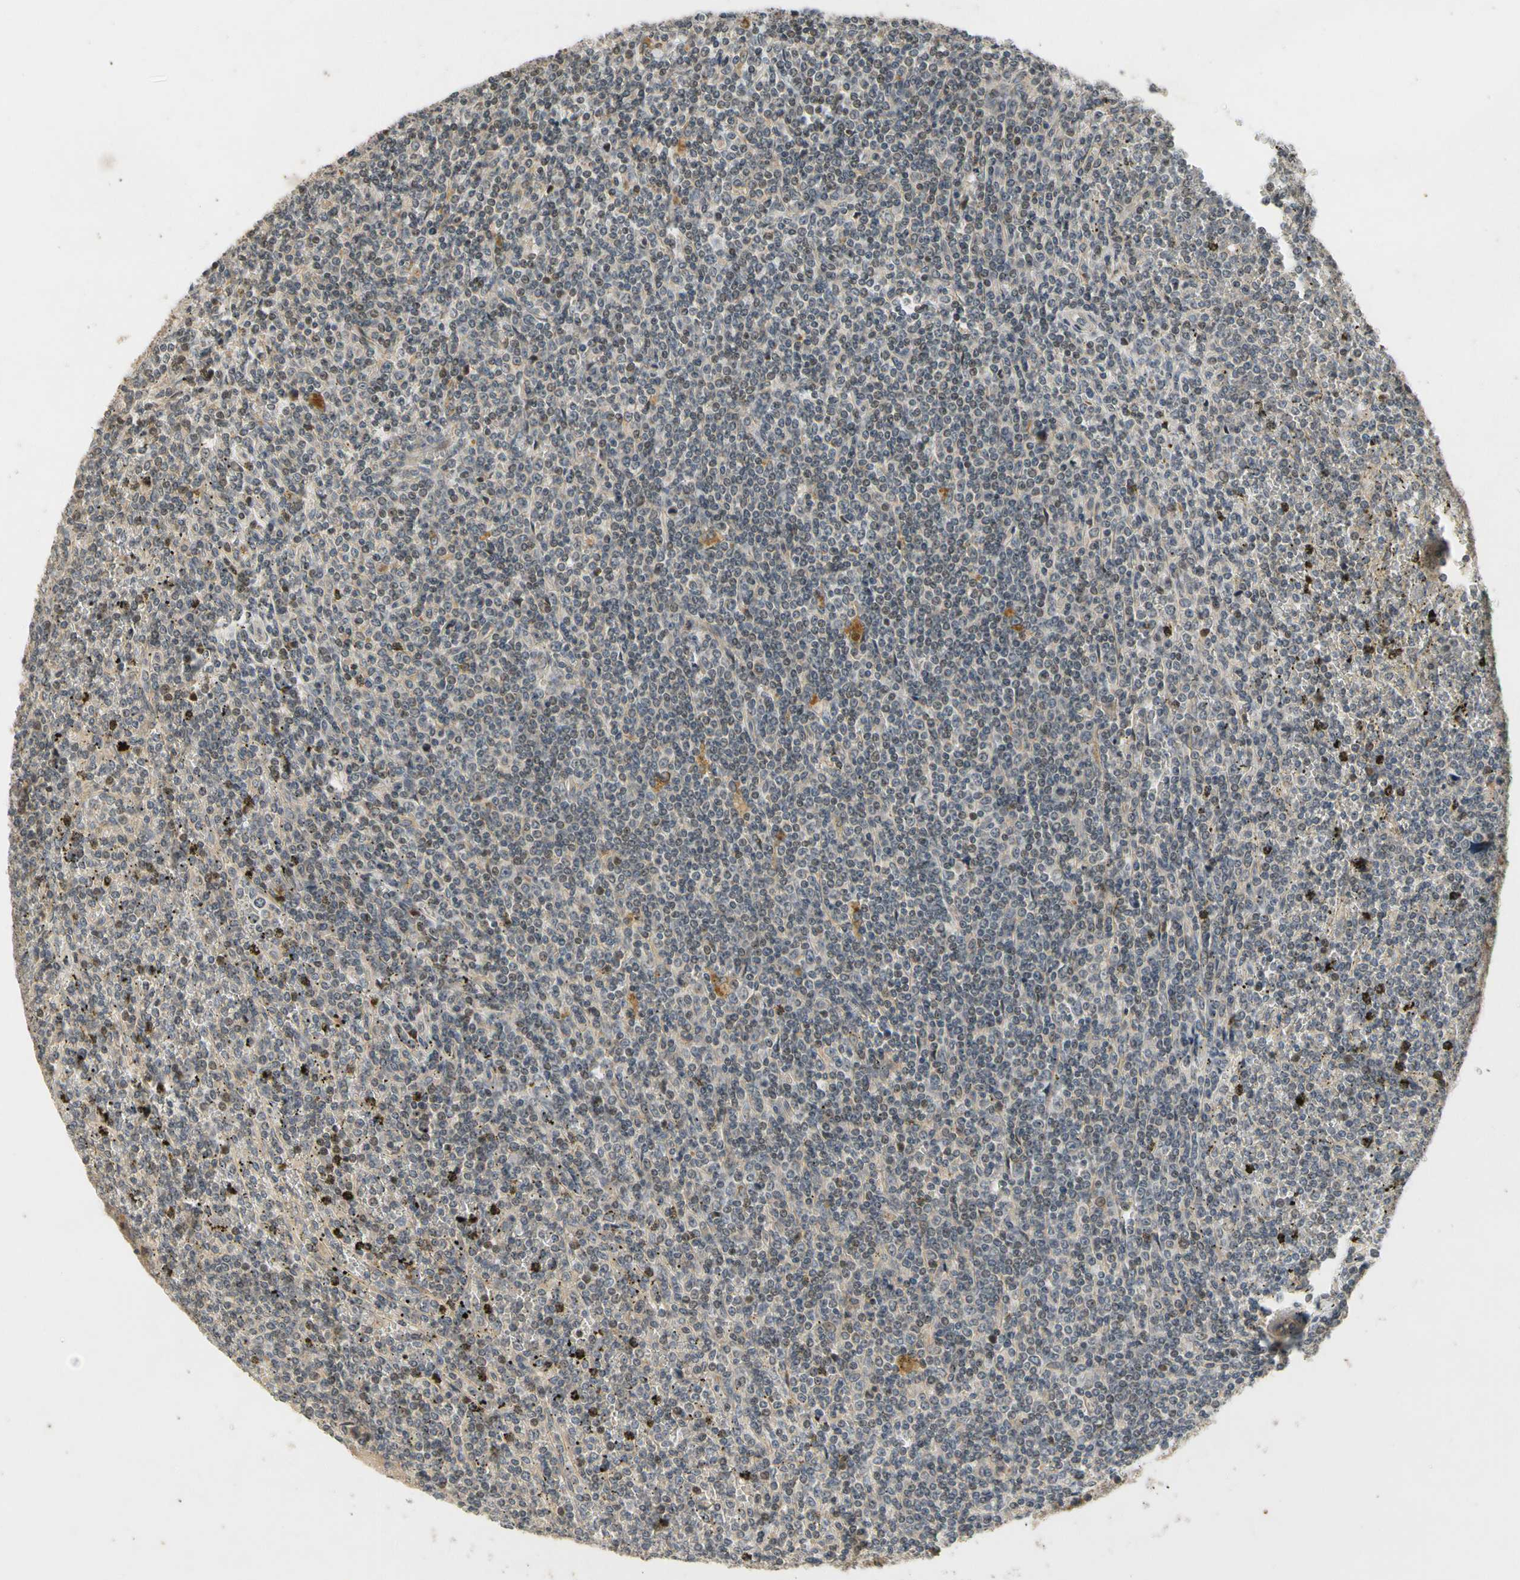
{"staining": {"intensity": "weak", "quantity": ">75%", "location": "cytoplasmic/membranous"}, "tissue": "lymphoma", "cell_type": "Tumor cells", "image_type": "cancer", "snomed": [{"axis": "morphology", "description": "Malignant lymphoma, non-Hodgkin's type, Low grade"}, {"axis": "topography", "description": "Spleen"}], "caption": "Immunohistochemical staining of human low-grade malignant lymphoma, non-Hodgkin's type shows low levels of weak cytoplasmic/membranous expression in about >75% of tumor cells.", "gene": "ATP2C1", "patient": {"sex": "female", "age": 19}}